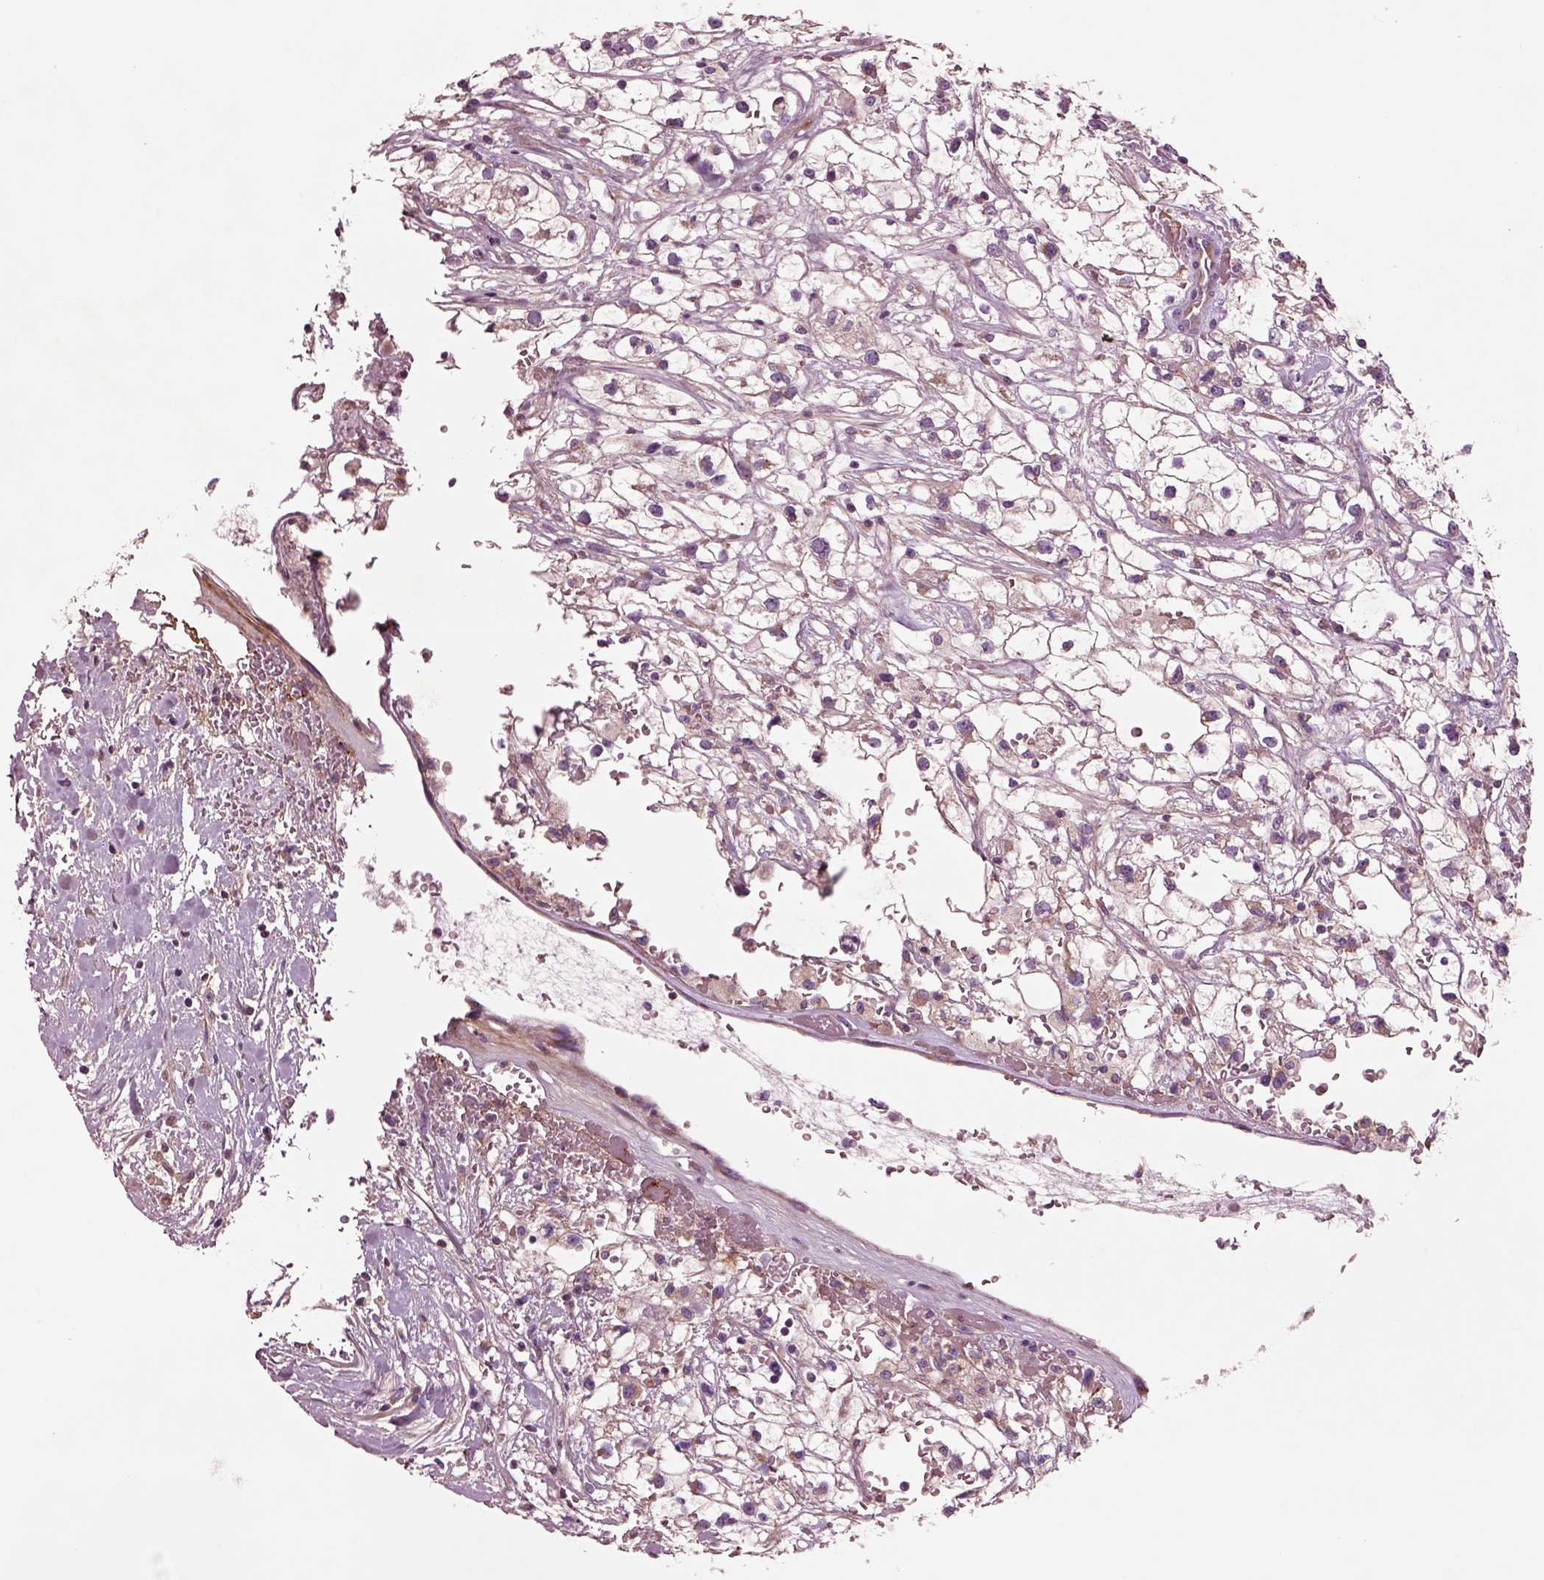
{"staining": {"intensity": "weak", "quantity": ">75%", "location": "cytoplasmic/membranous"}, "tissue": "renal cancer", "cell_type": "Tumor cells", "image_type": "cancer", "snomed": [{"axis": "morphology", "description": "Adenocarcinoma, NOS"}, {"axis": "topography", "description": "Kidney"}], "caption": "High-power microscopy captured an immunohistochemistry image of renal cancer (adenocarcinoma), revealing weak cytoplasmic/membranous staining in about >75% of tumor cells. The protein of interest is stained brown, and the nuclei are stained in blue (DAB (3,3'-diaminobenzidine) IHC with brightfield microscopy, high magnification).", "gene": "SEC23A", "patient": {"sex": "male", "age": 59}}